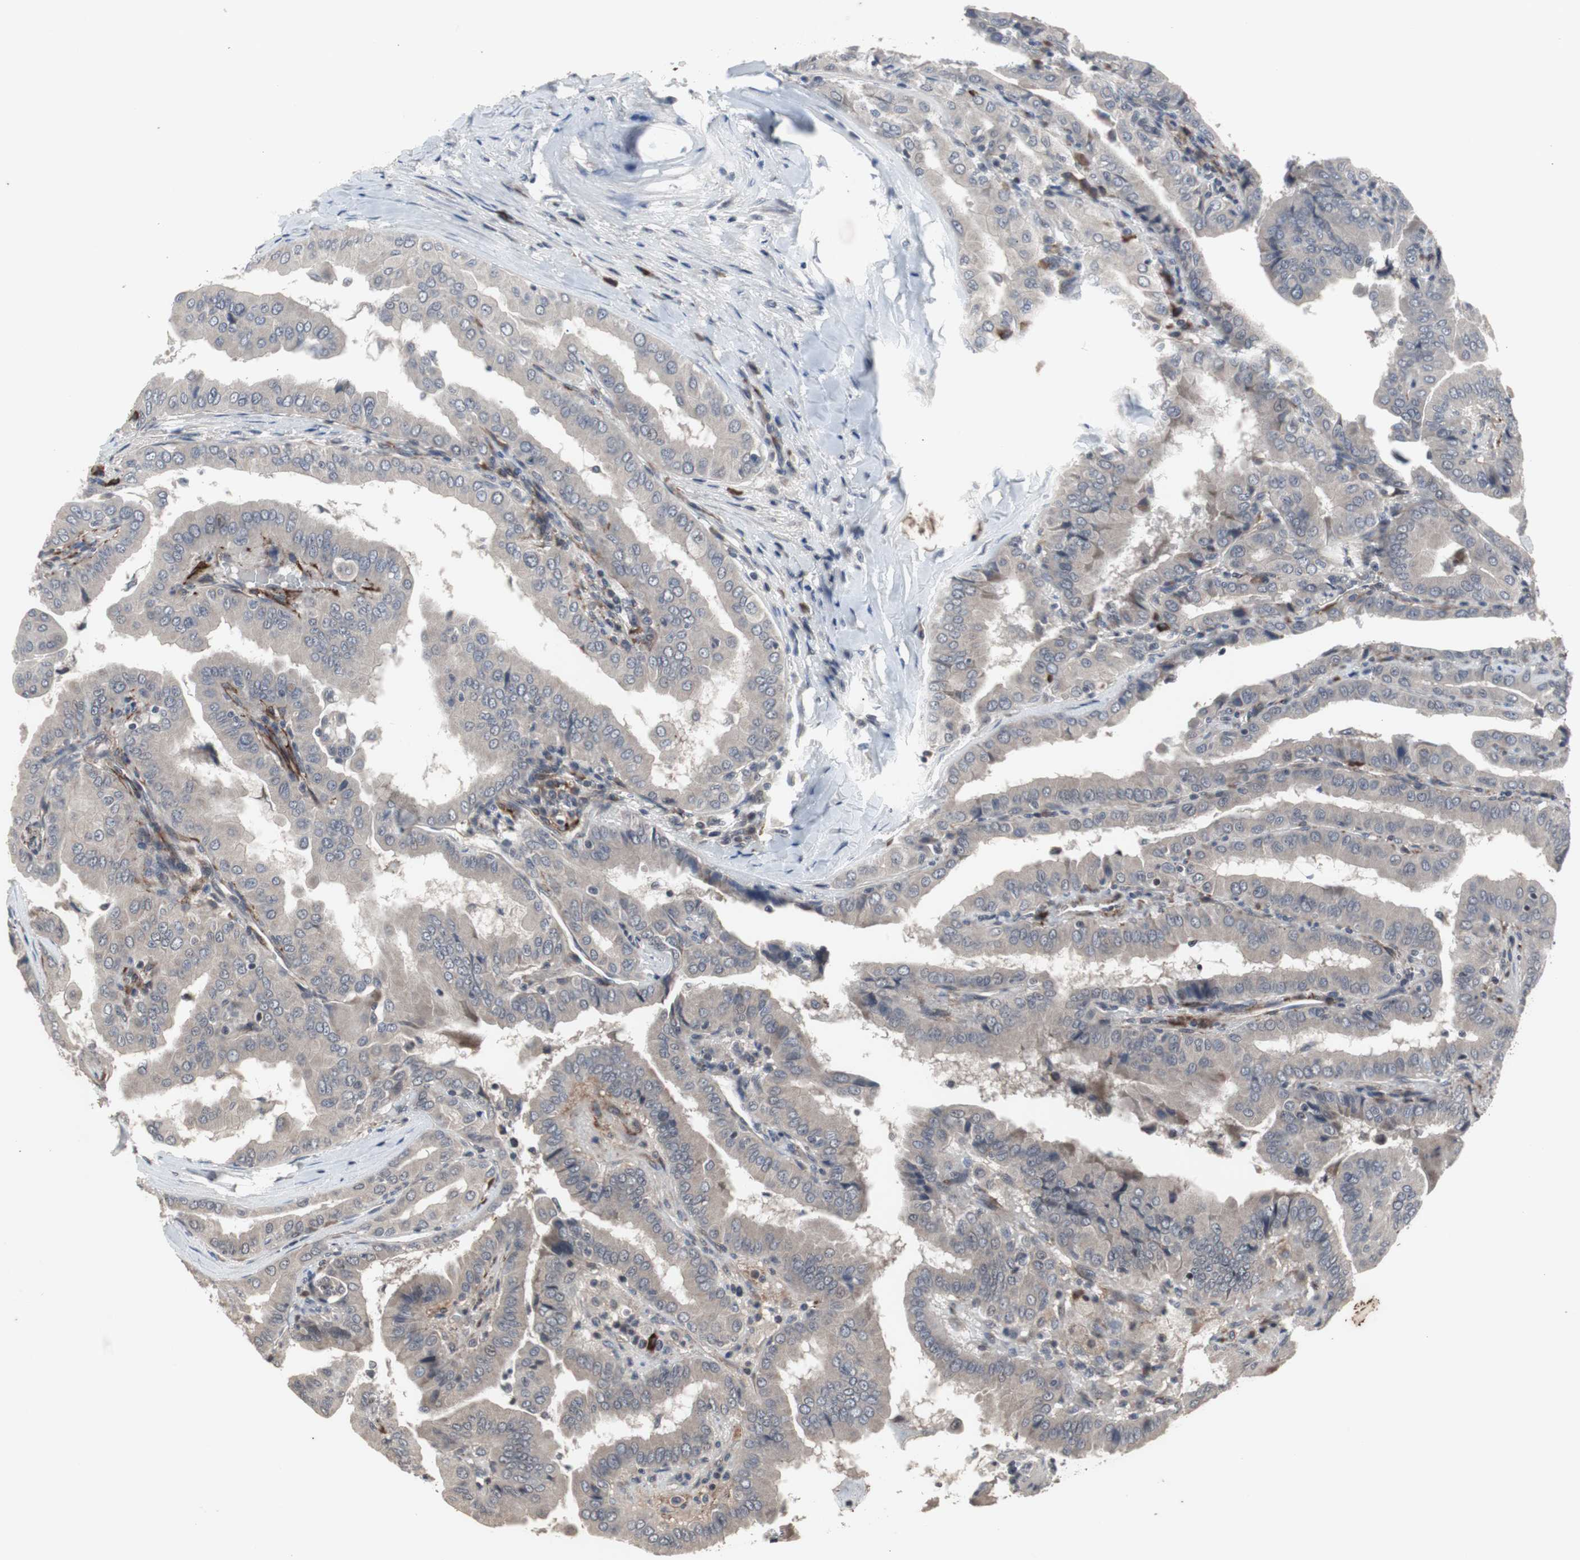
{"staining": {"intensity": "weak", "quantity": ">75%", "location": "cytoplasmic/membranous"}, "tissue": "thyroid cancer", "cell_type": "Tumor cells", "image_type": "cancer", "snomed": [{"axis": "morphology", "description": "Papillary adenocarcinoma, NOS"}, {"axis": "topography", "description": "Thyroid gland"}], "caption": "The image demonstrates staining of thyroid papillary adenocarcinoma, revealing weak cytoplasmic/membranous protein positivity (brown color) within tumor cells.", "gene": "CRADD", "patient": {"sex": "male", "age": 33}}